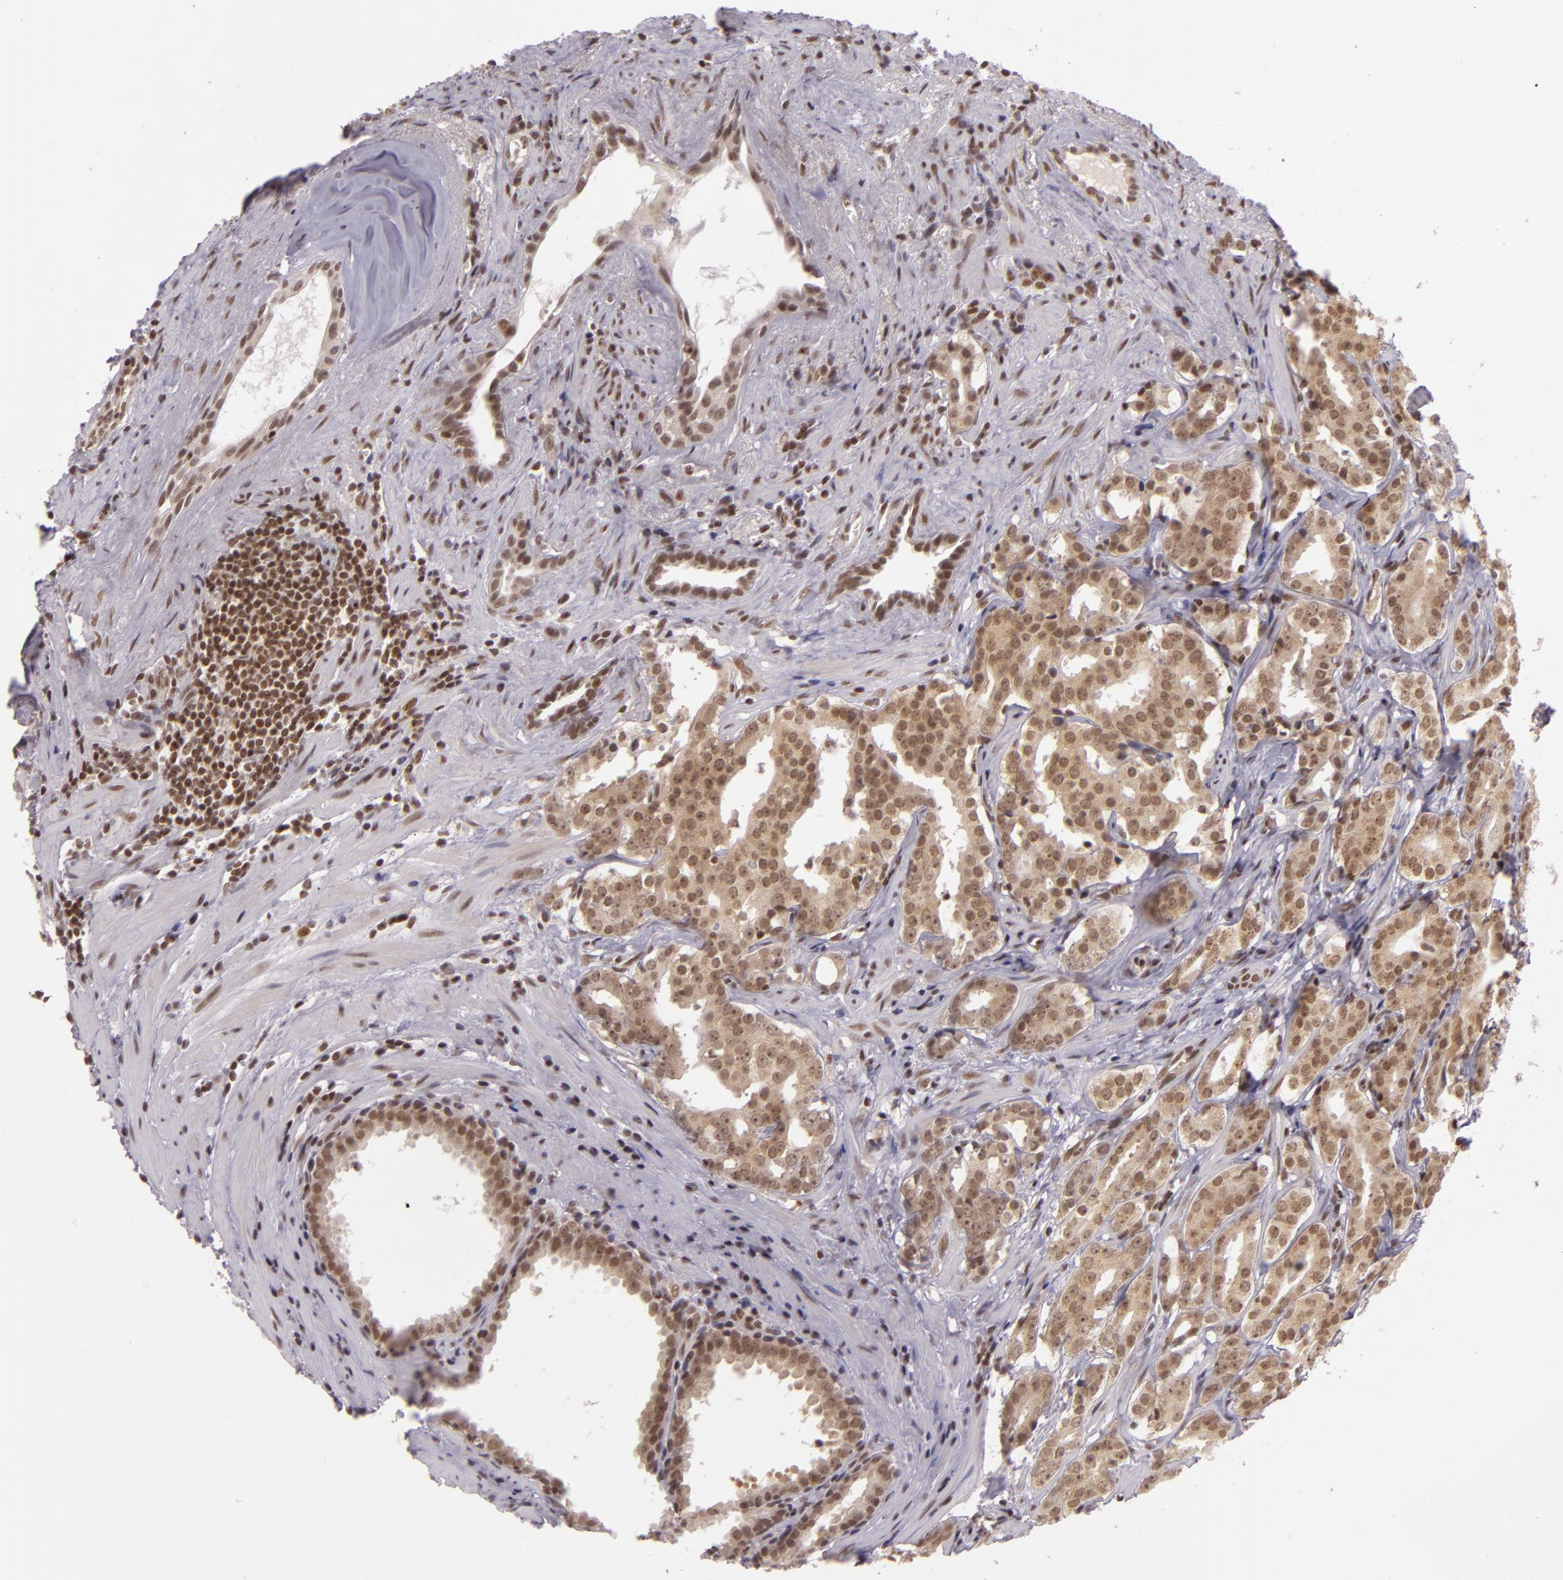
{"staining": {"intensity": "moderate", "quantity": ">75%", "location": "cytoplasmic/membranous,nuclear"}, "tissue": "prostate cancer", "cell_type": "Tumor cells", "image_type": "cancer", "snomed": [{"axis": "morphology", "description": "Adenocarcinoma, Low grade"}, {"axis": "topography", "description": "Prostate"}], "caption": "A high-resolution photomicrograph shows immunohistochemistry (IHC) staining of prostate cancer, which demonstrates moderate cytoplasmic/membranous and nuclear positivity in about >75% of tumor cells.", "gene": "ZFX", "patient": {"sex": "male", "age": 59}}